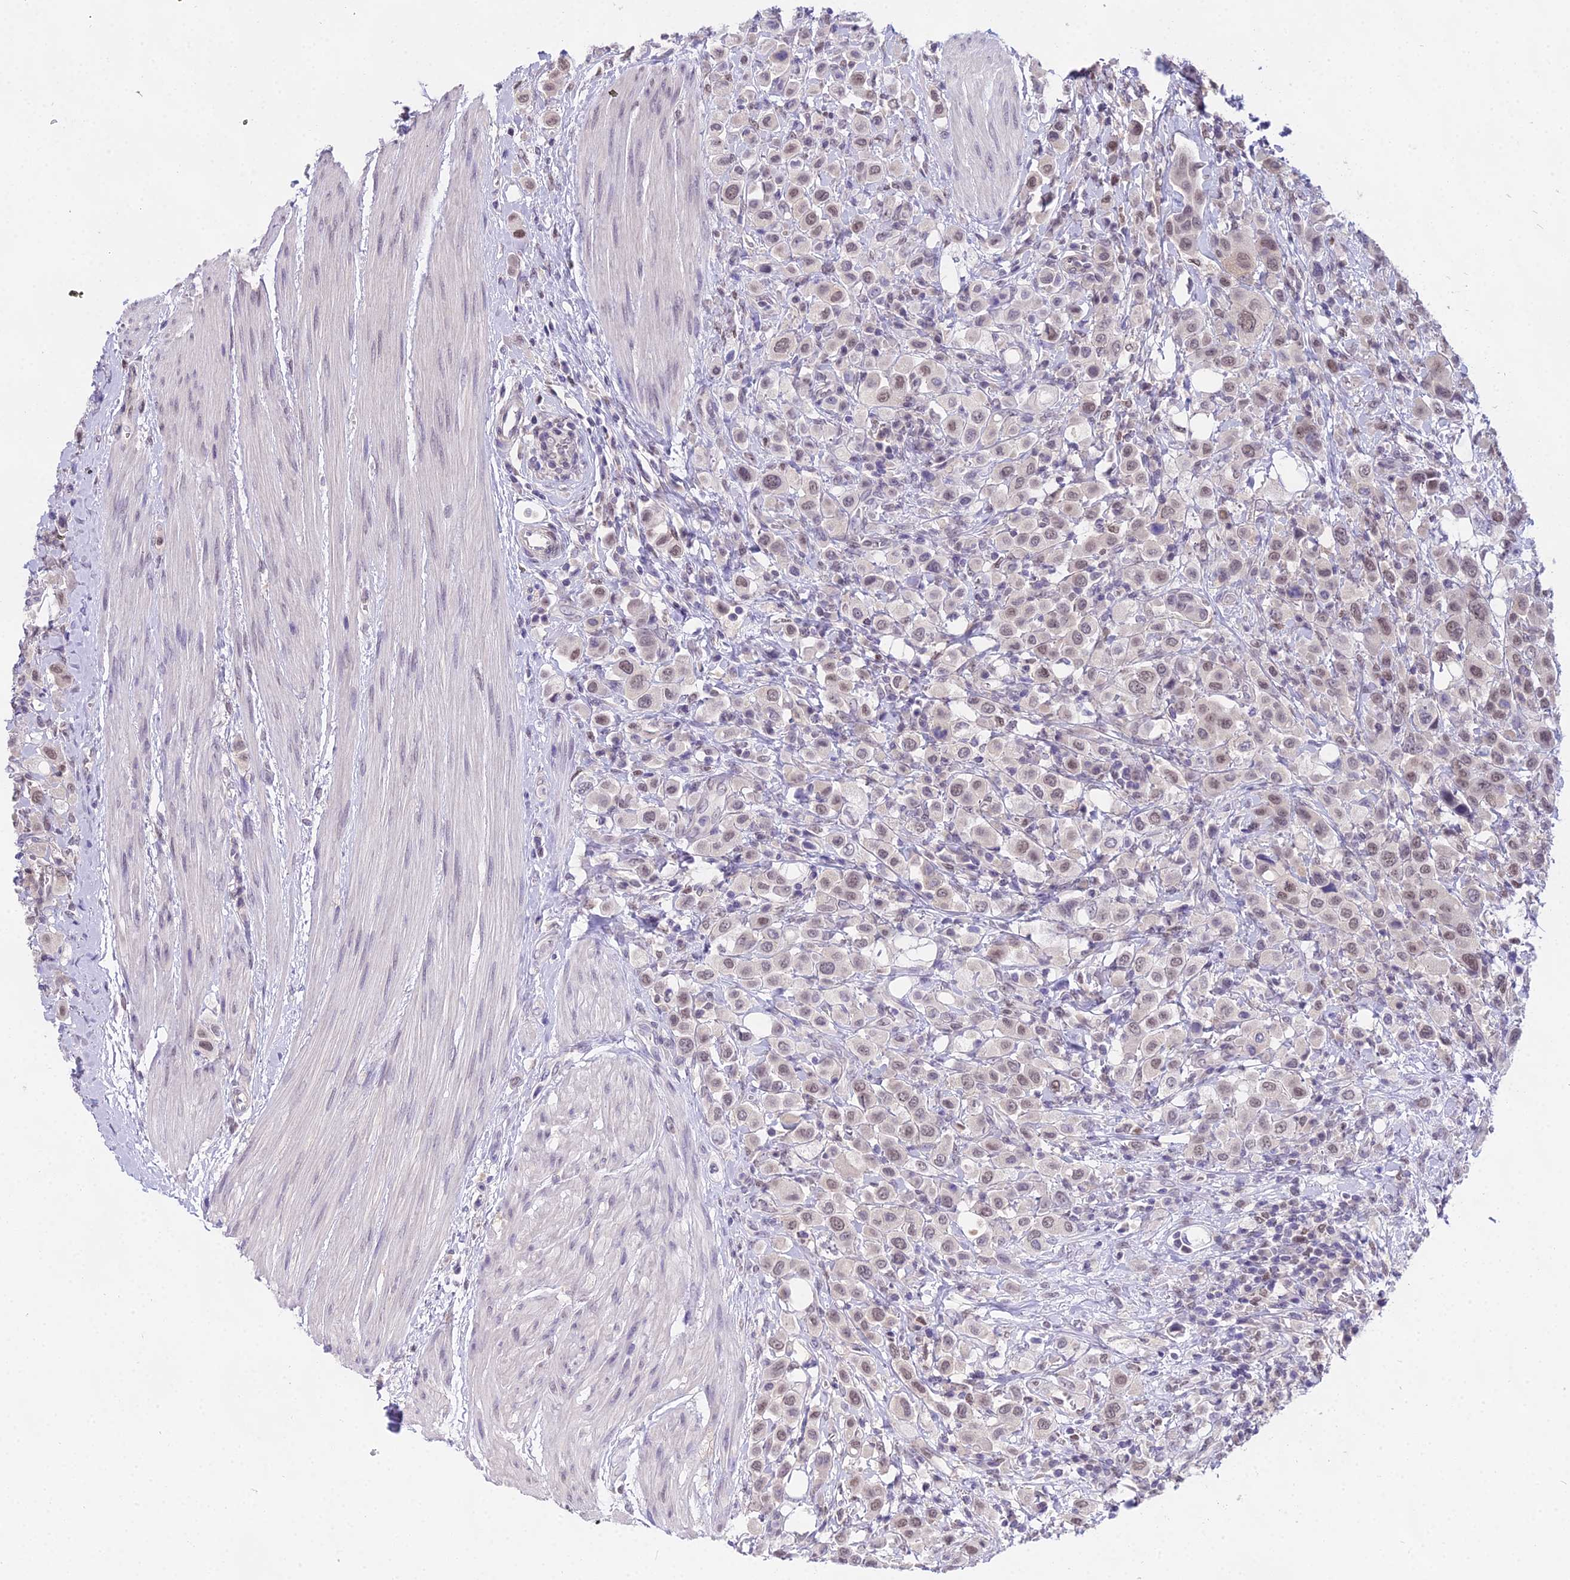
{"staining": {"intensity": "weak", "quantity": ">75%", "location": "nuclear"}, "tissue": "urothelial cancer", "cell_type": "Tumor cells", "image_type": "cancer", "snomed": [{"axis": "morphology", "description": "Urothelial carcinoma, High grade"}, {"axis": "topography", "description": "Urinary bladder"}], "caption": "A photomicrograph showing weak nuclear expression in about >75% of tumor cells in urothelial cancer, as visualized by brown immunohistochemical staining.", "gene": "MAT2A", "patient": {"sex": "male", "age": 50}}